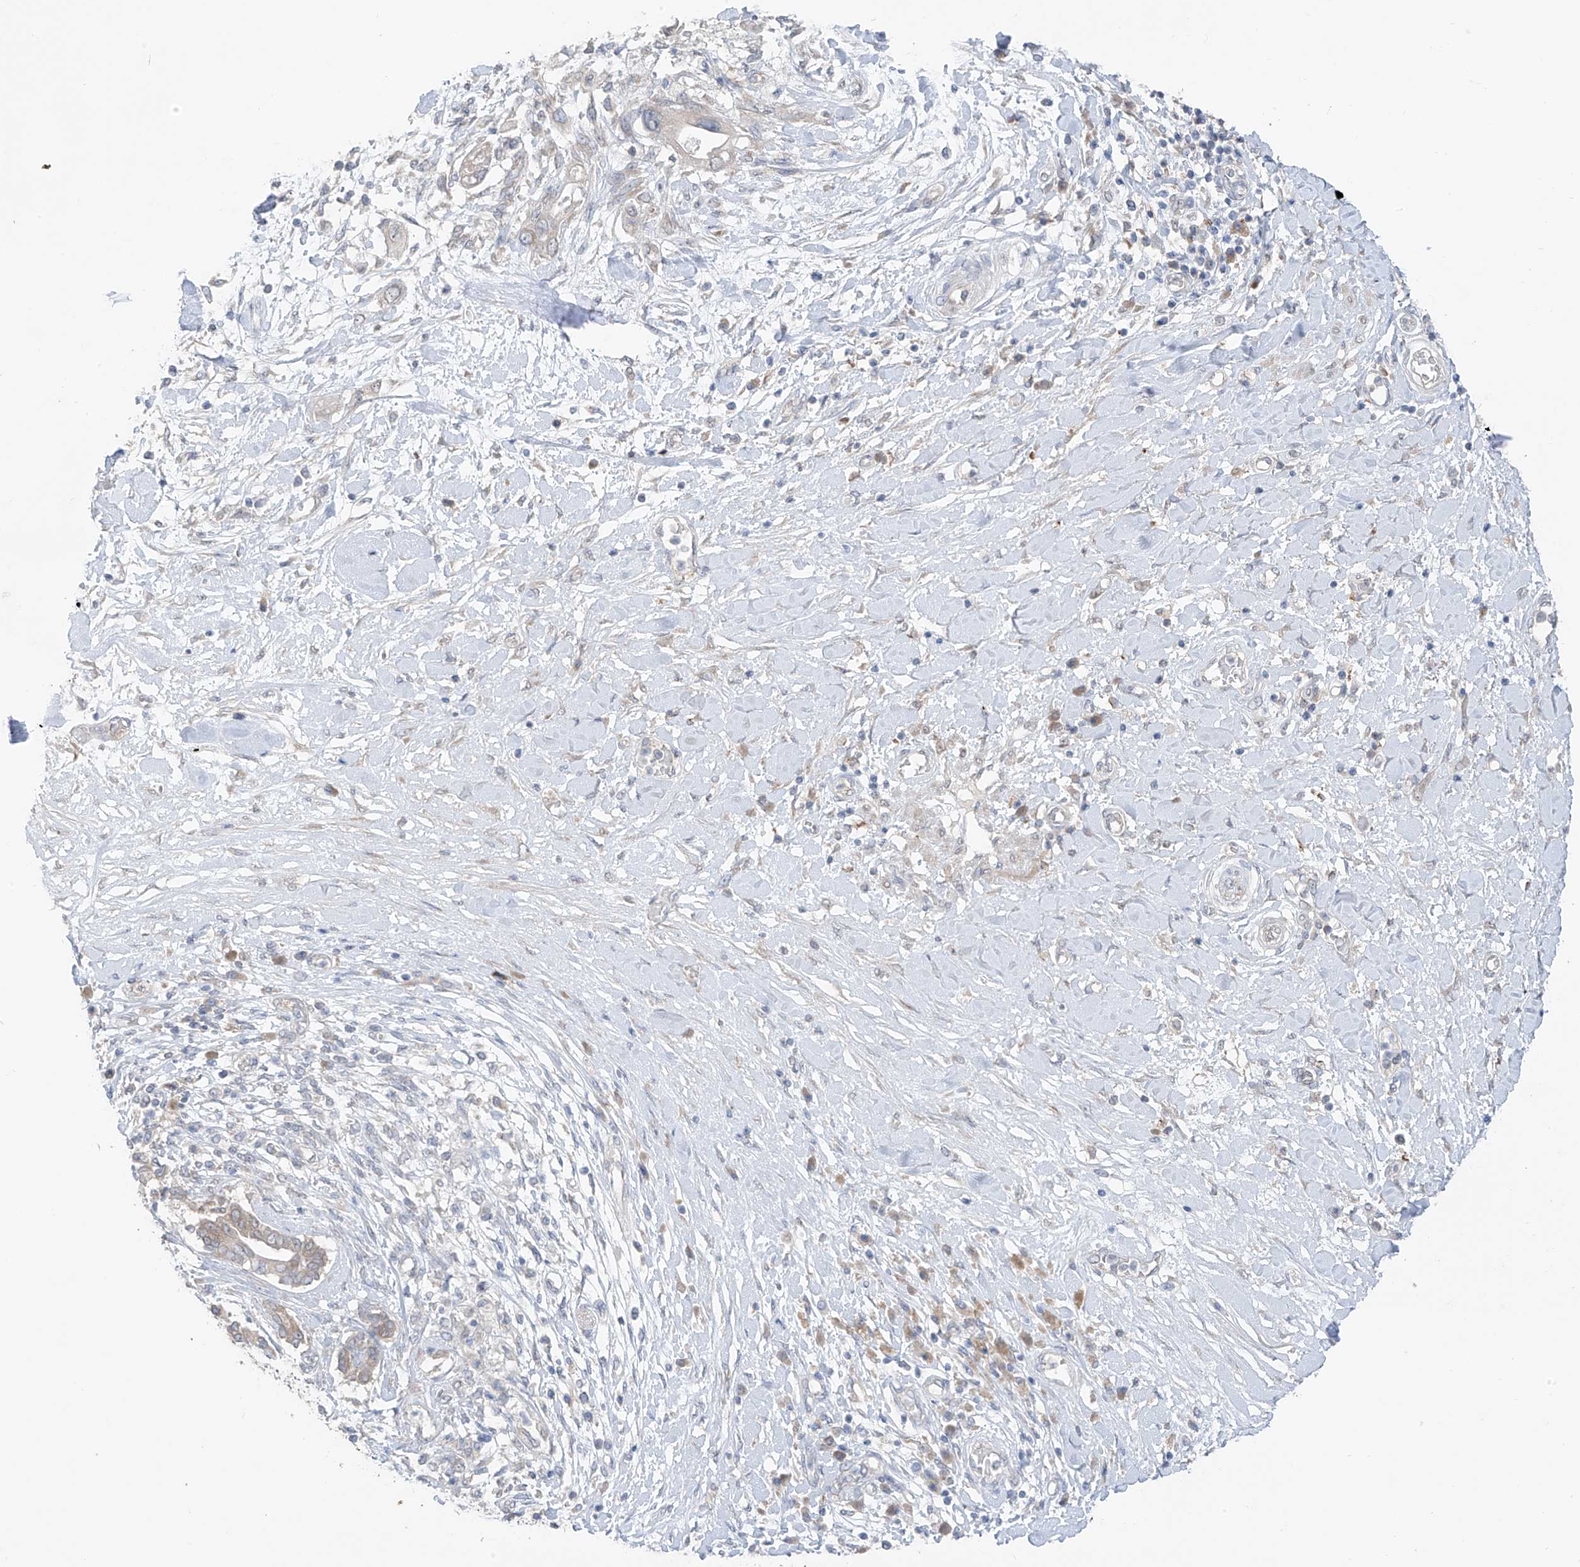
{"staining": {"intensity": "negative", "quantity": "none", "location": "none"}, "tissue": "pancreatic cancer", "cell_type": "Tumor cells", "image_type": "cancer", "snomed": [{"axis": "morphology", "description": "Inflammation, NOS"}, {"axis": "morphology", "description": "Adenocarcinoma, NOS"}, {"axis": "topography", "description": "Pancreas"}], "caption": "Human pancreatic cancer stained for a protein using immunohistochemistry (IHC) displays no expression in tumor cells.", "gene": "NALCN", "patient": {"sex": "female", "age": 56}}